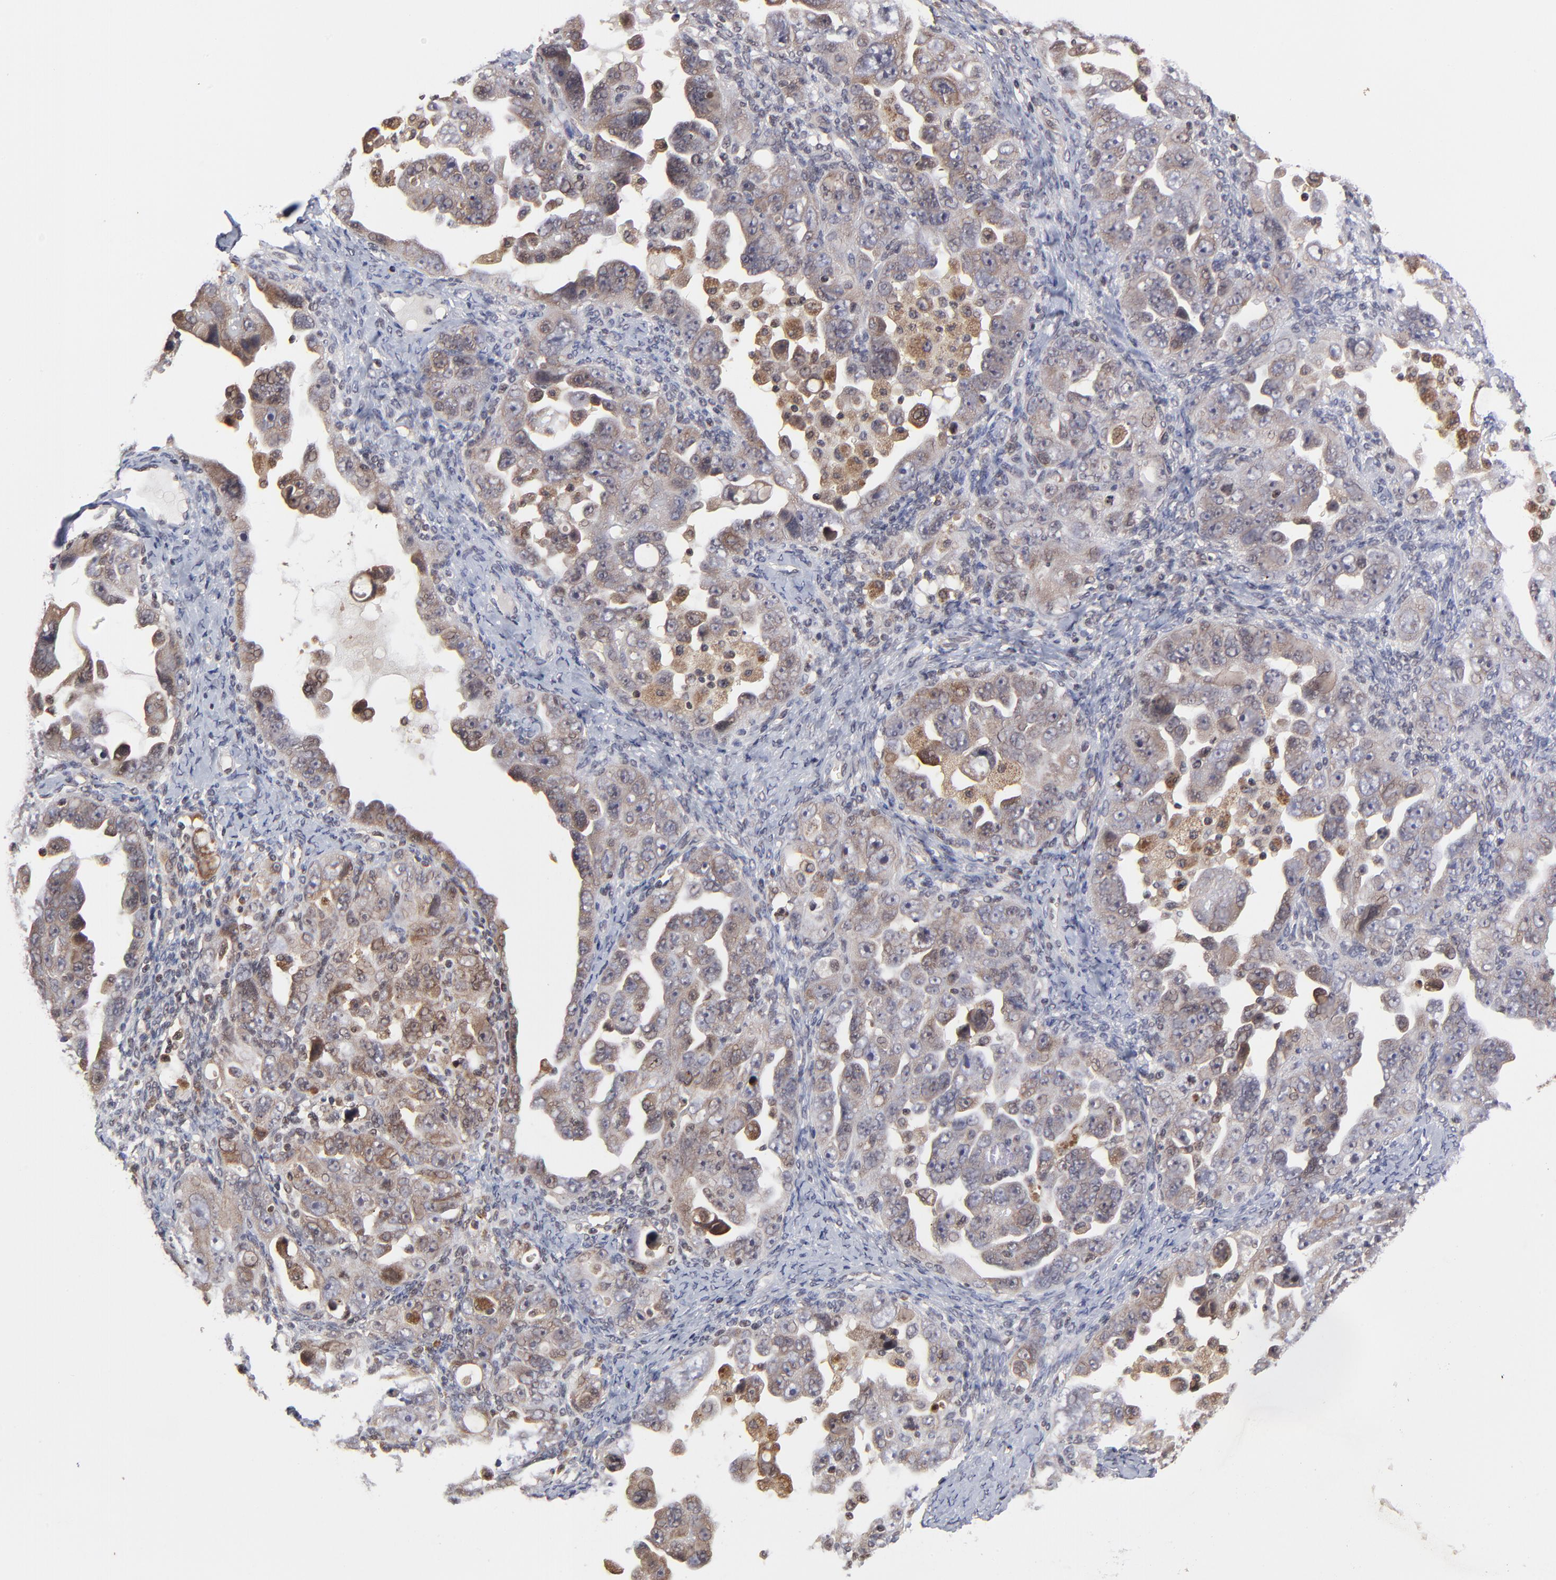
{"staining": {"intensity": "moderate", "quantity": "25%-75%", "location": "cytoplasmic/membranous"}, "tissue": "ovarian cancer", "cell_type": "Tumor cells", "image_type": "cancer", "snomed": [{"axis": "morphology", "description": "Cystadenocarcinoma, serous, NOS"}, {"axis": "topography", "description": "Ovary"}], "caption": "Approximately 25%-75% of tumor cells in serous cystadenocarcinoma (ovarian) exhibit moderate cytoplasmic/membranous protein positivity as visualized by brown immunohistochemical staining.", "gene": "UBE2L6", "patient": {"sex": "female", "age": 66}}